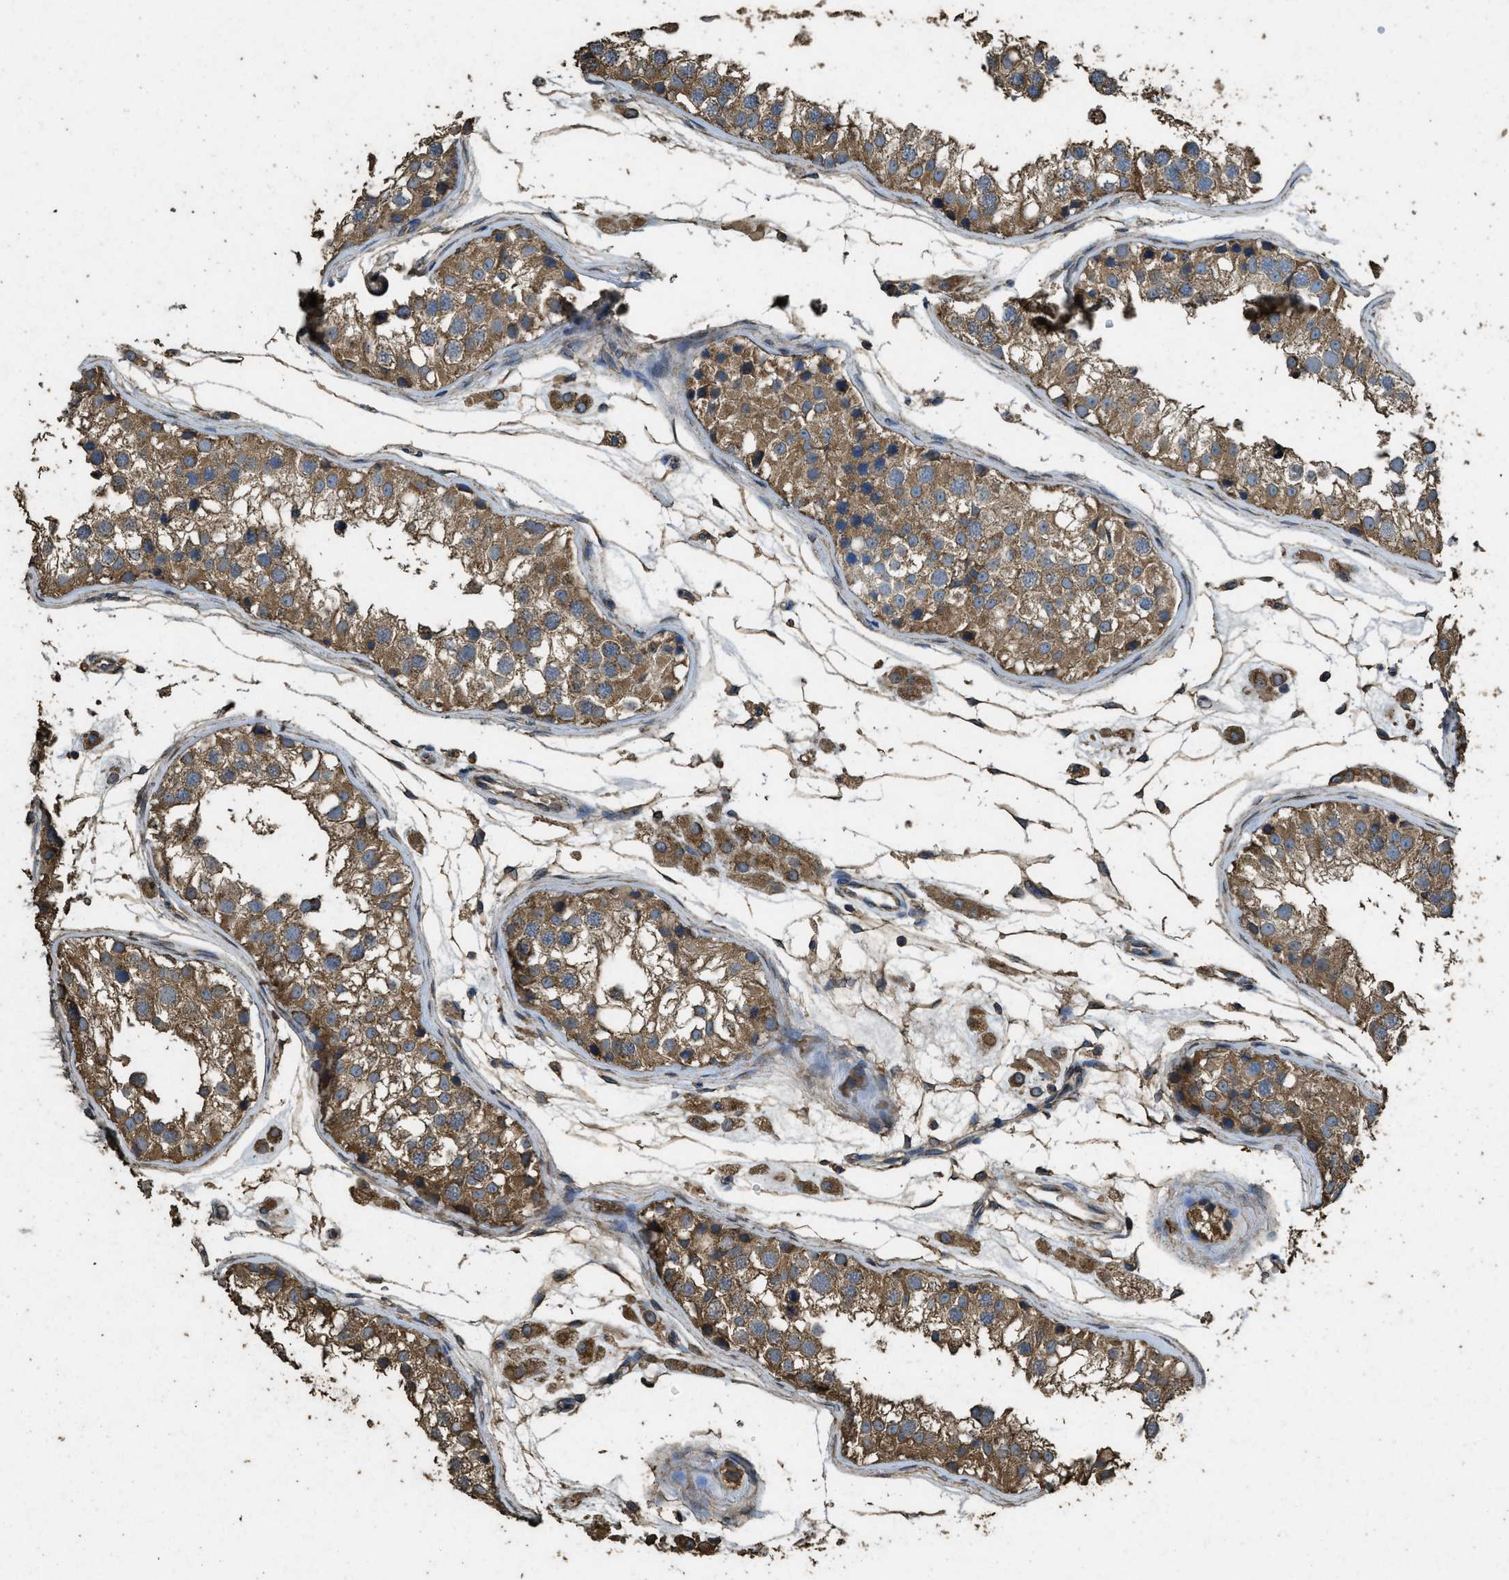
{"staining": {"intensity": "moderate", "quantity": ">75%", "location": "cytoplasmic/membranous"}, "tissue": "testis", "cell_type": "Cells in seminiferous ducts", "image_type": "normal", "snomed": [{"axis": "morphology", "description": "Normal tissue, NOS"}, {"axis": "morphology", "description": "Adenocarcinoma, metastatic, NOS"}, {"axis": "topography", "description": "Testis"}], "caption": "IHC image of benign testis: human testis stained using immunohistochemistry reveals medium levels of moderate protein expression localized specifically in the cytoplasmic/membranous of cells in seminiferous ducts, appearing as a cytoplasmic/membranous brown color.", "gene": "CYRIA", "patient": {"sex": "male", "age": 26}}